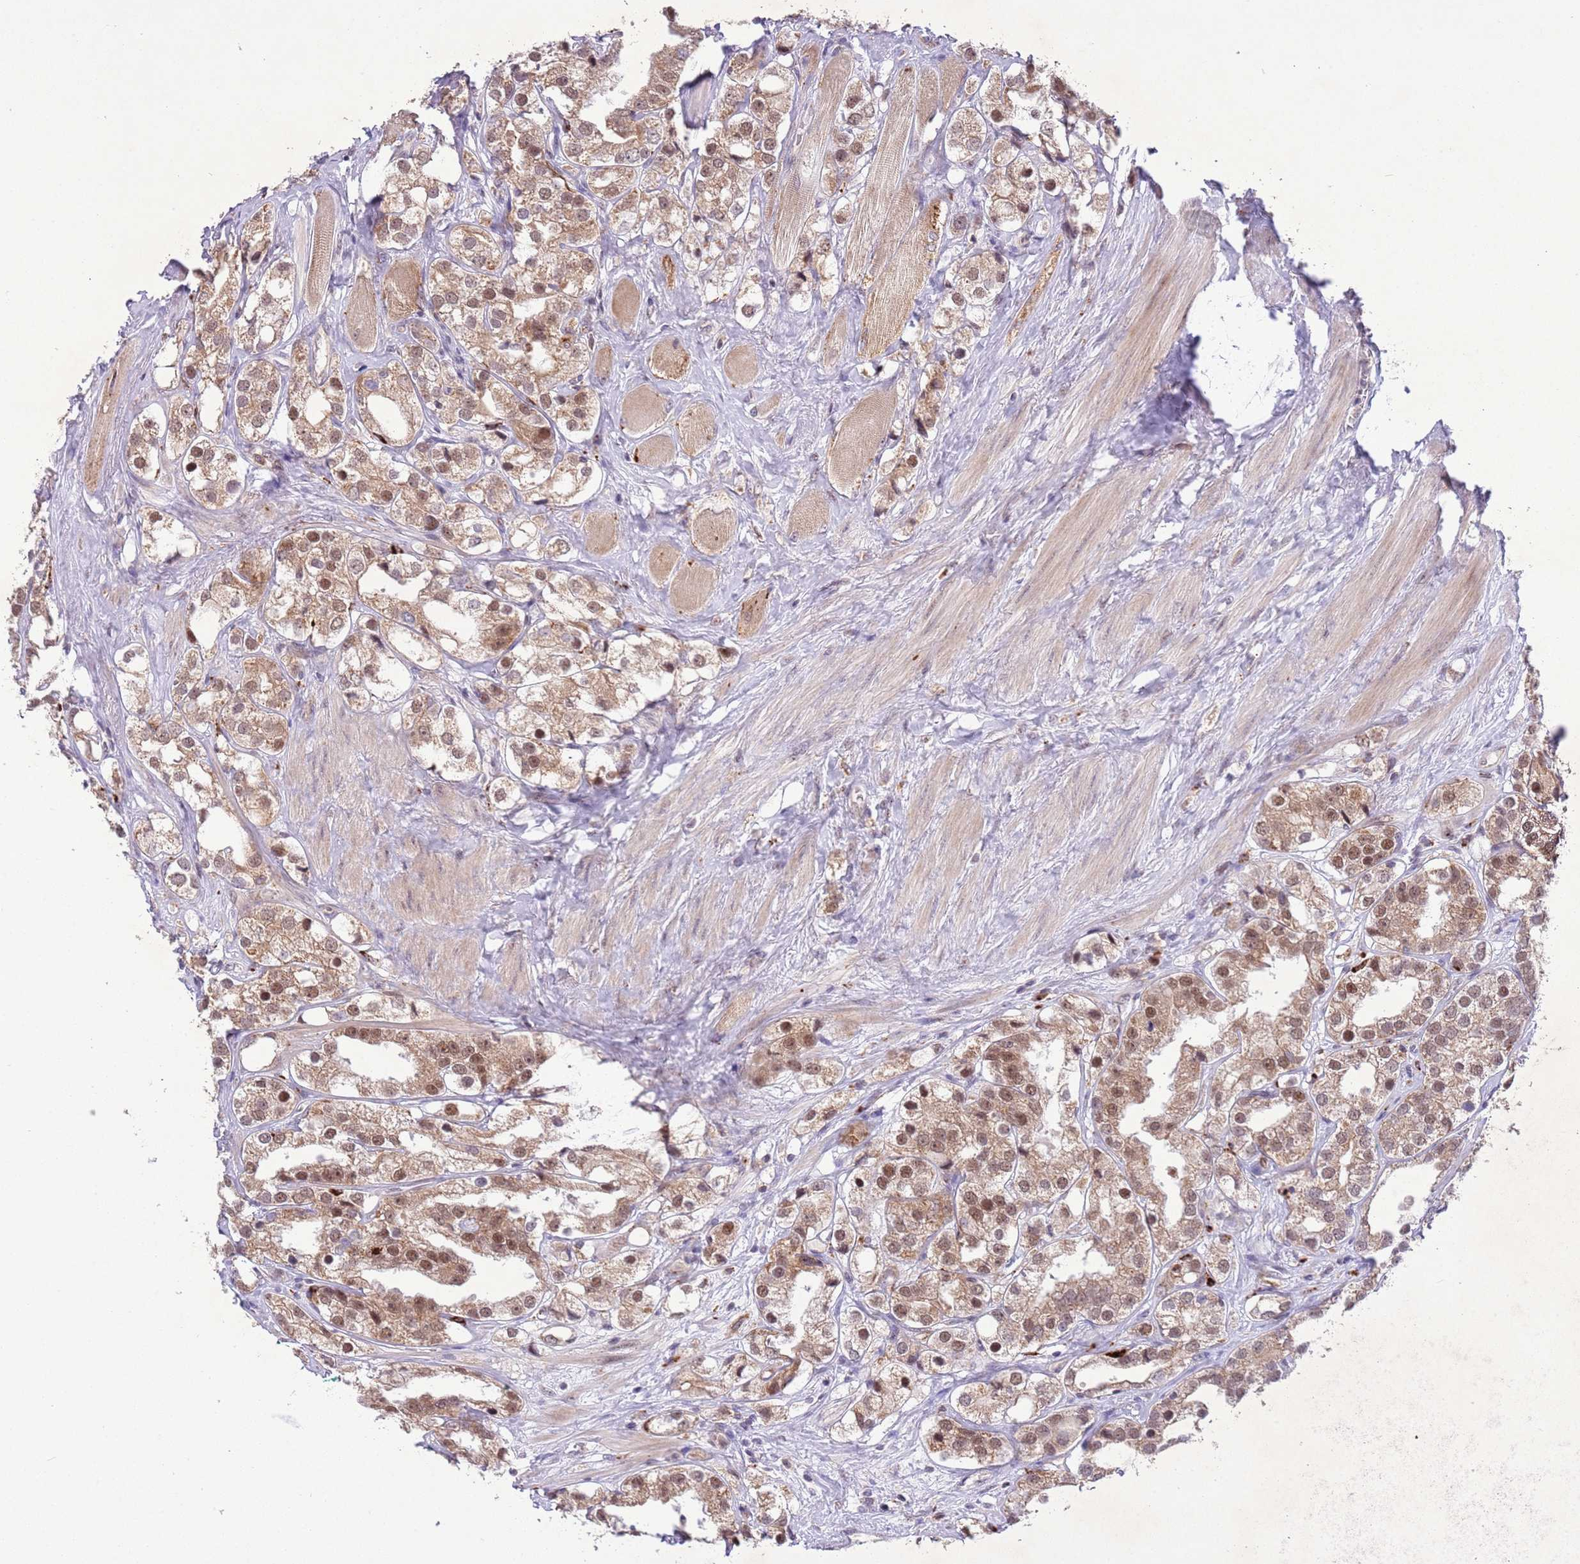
{"staining": {"intensity": "moderate", "quantity": ">75%", "location": "cytoplasmic/membranous,nuclear"}, "tissue": "prostate cancer", "cell_type": "Tumor cells", "image_type": "cancer", "snomed": [{"axis": "morphology", "description": "Adenocarcinoma, NOS"}, {"axis": "topography", "description": "Prostate"}], "caption": "Immunohistochemistry (IHC) micrograph of prostate cancer (adenocarcinoma) stained for a protein (brown), which demonstrates medium levels of moderate cytoplasmic/membranous and nuclear staining in about >75% of tumor cells.", "gene": "TRIM27", "patient": {"sex": "male", "age": 79}}